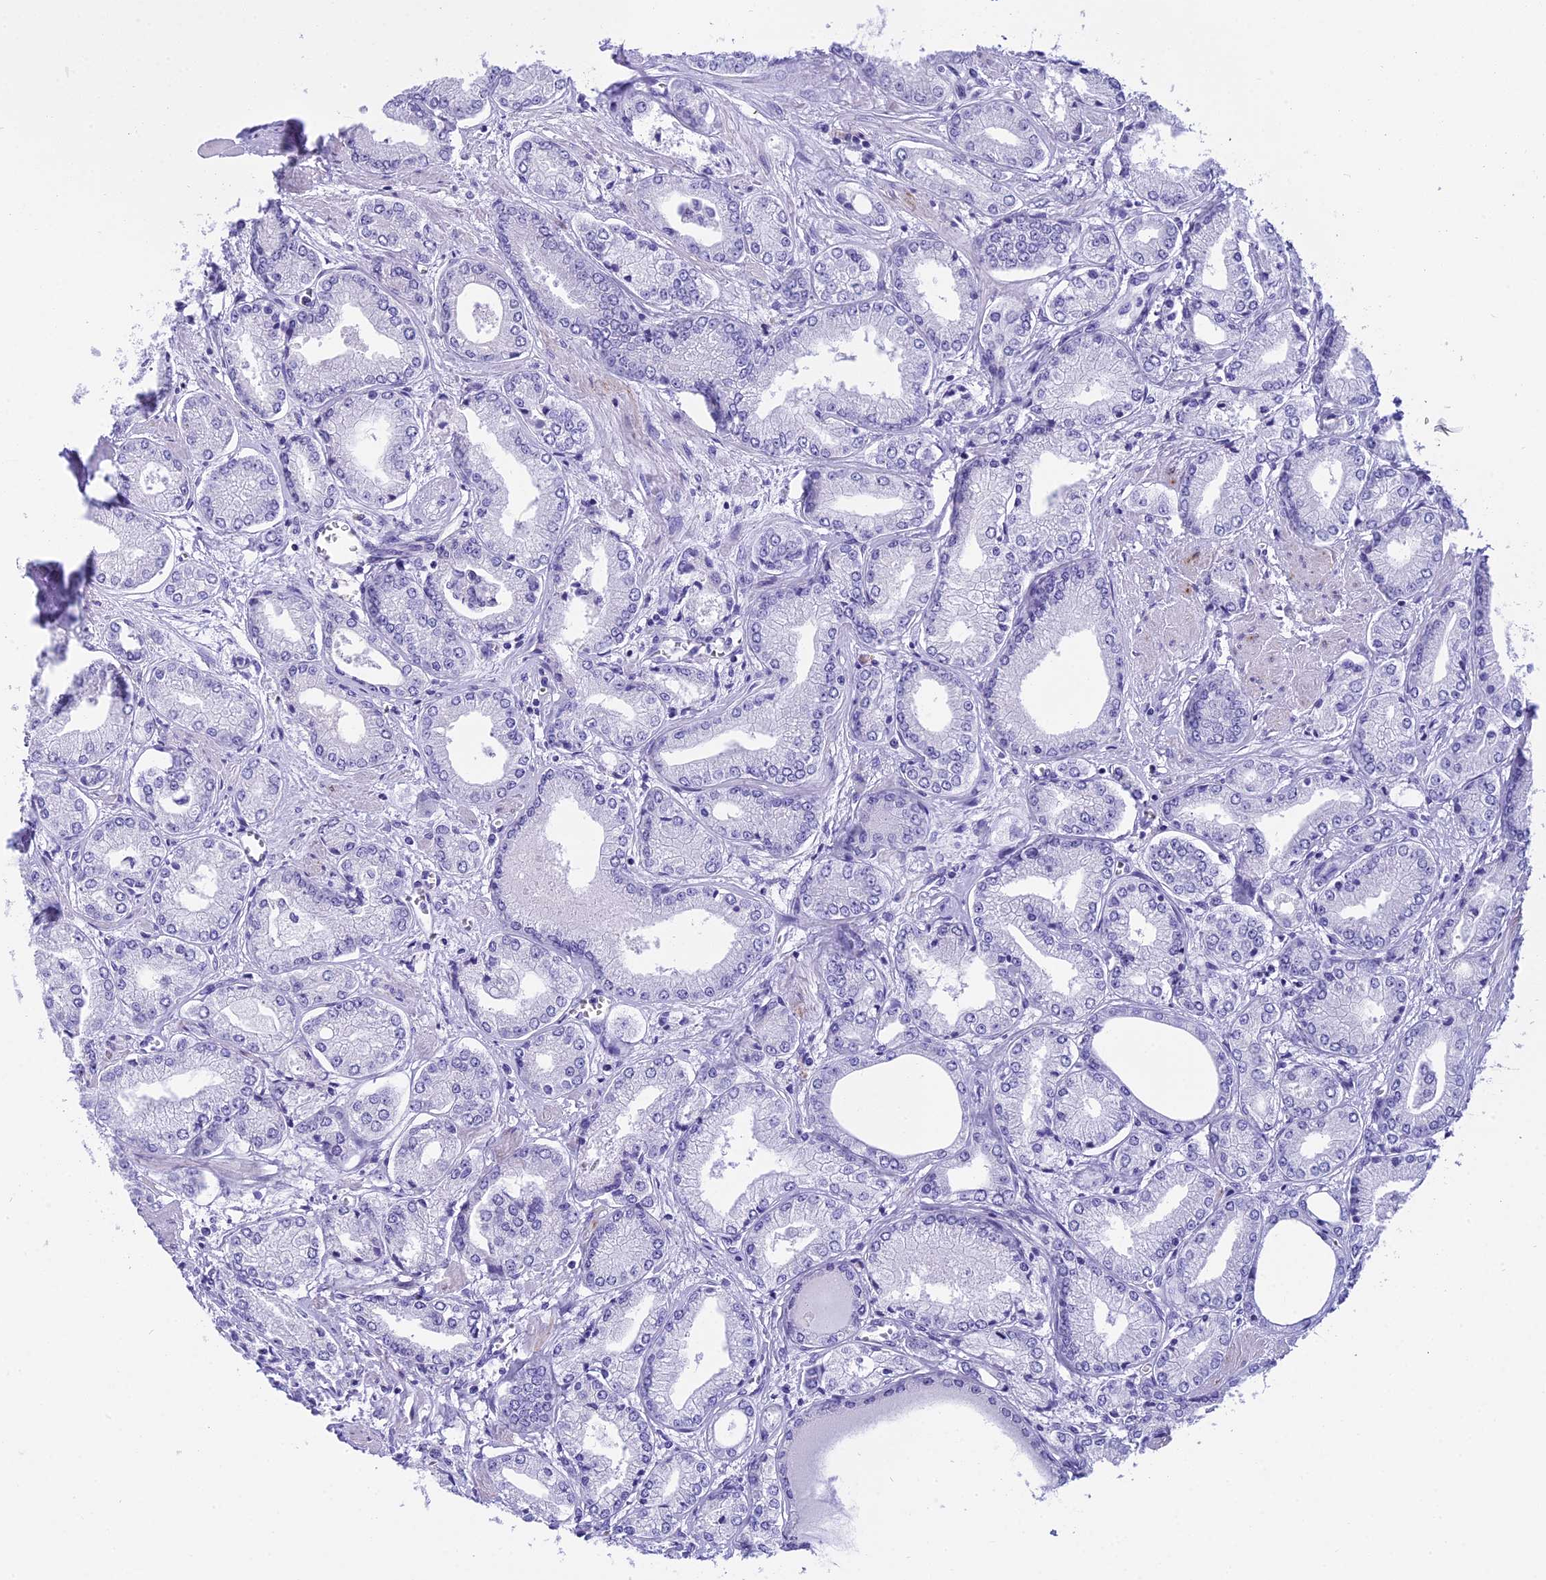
{"staining": {"intensity": "negative", "quantity": "none", "location": "none"}, "tissue": "prostate cancer", "cell_type": "Tumor cells", "image_type": "cancer", "snomed": [{"axis": "morphology", "description": "Adenocarcinoma, Low grade"}, {"axis": "topography", "description": "Prostate"}], "caption": "Tumor cells show no significant expression in prostate adenocarcinoma (low-grade).", "gene": "KCTD14", "patient": {"sex": "male", "age": 60}}